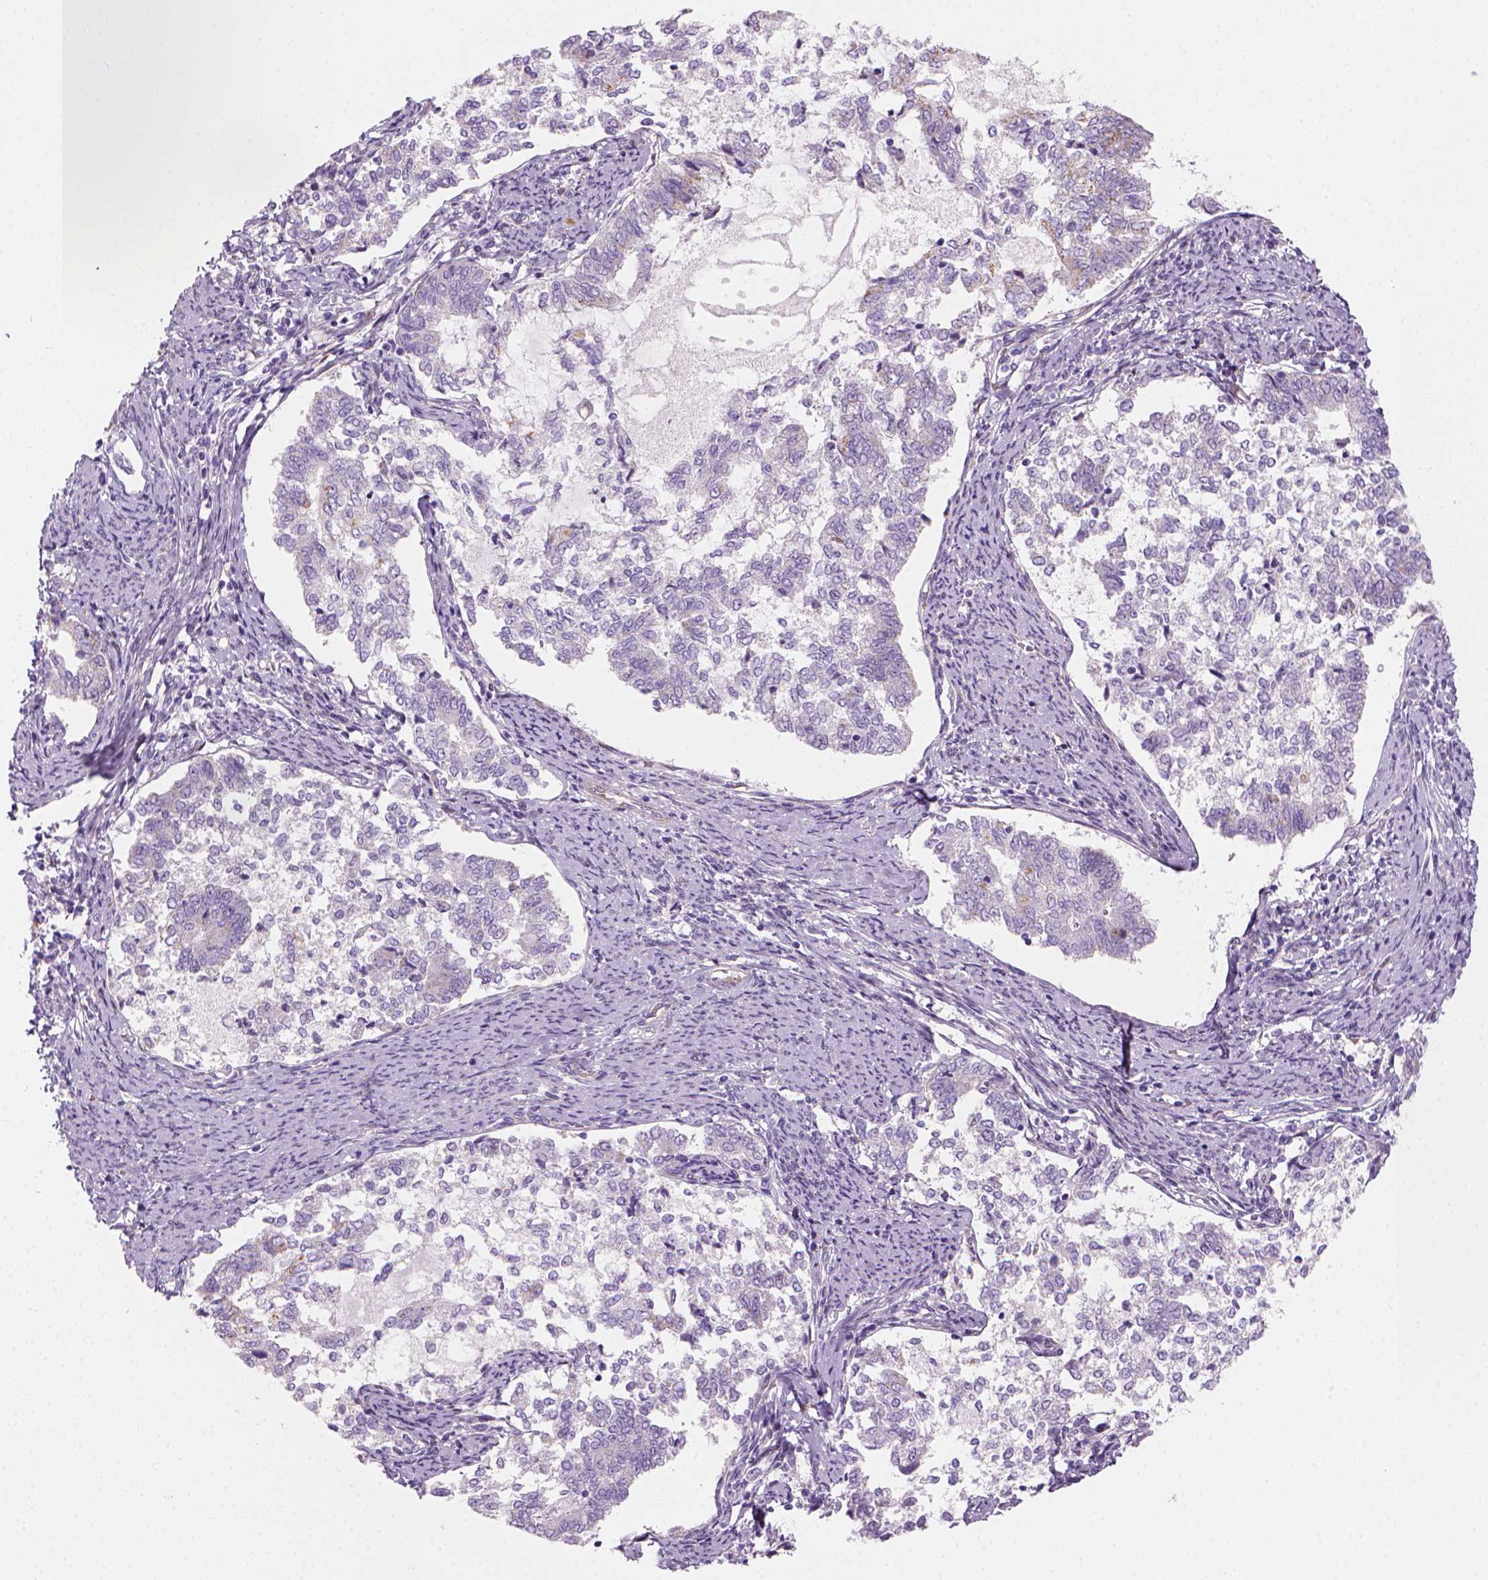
{"staining": {"intensity": "negative", "quantity": "none", "location": "none"}, "tissue": "endometrial cancer", "cell_type": "Tumor cells", "image_type": "cancer", "snomed": [{"axis": "morphology", "description": "Adenocarcinoma, NOS"}, {"axis": "topography", "description": "Endometrium"}], "caption": "Tumor cells are negative for brown protein staining in endometrial cancer (adenocarcinoma).", "gene": "CES2", "patient": {"sex": "female", "age": 65}}